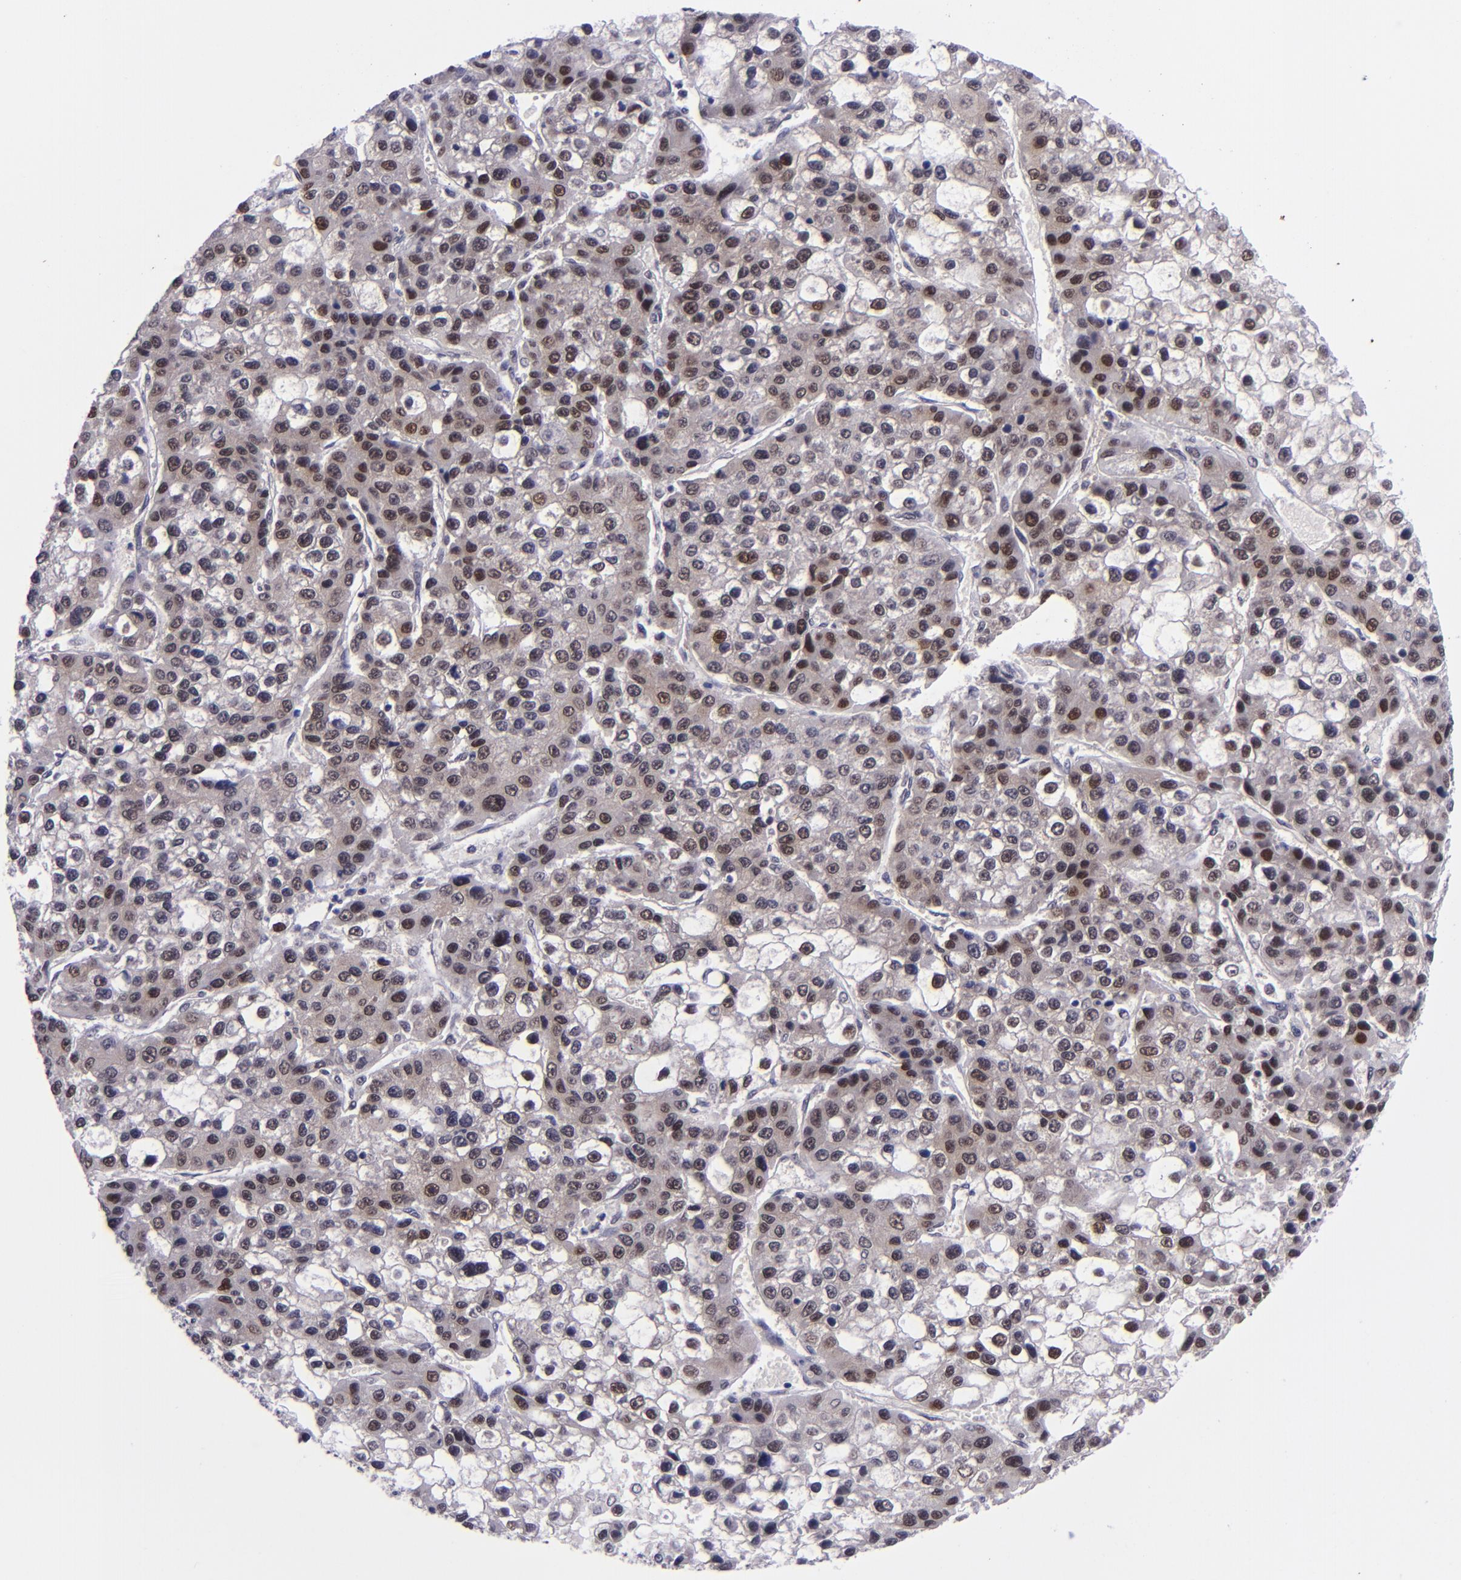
{"staining": {"intensity": "weak", "quantity": "25%-75%", "location": "nuclear"}, "tissue": "liver cancer", "cell_type": "Tumor cells", "image_type": "cancer", "snomed": [{"axis": "morphology", "description": "Carcinoma, Hepatocellular, NOS"}, {"axis": "topography", "description": "Liver"}], "caption": "Liver cancer stained for a protein (brown) displays weak nuclear positive positivity in about 25%-75% of tumor cells.", "gene": "BAG1", "patient": {"sex": "female", "age": 66}}